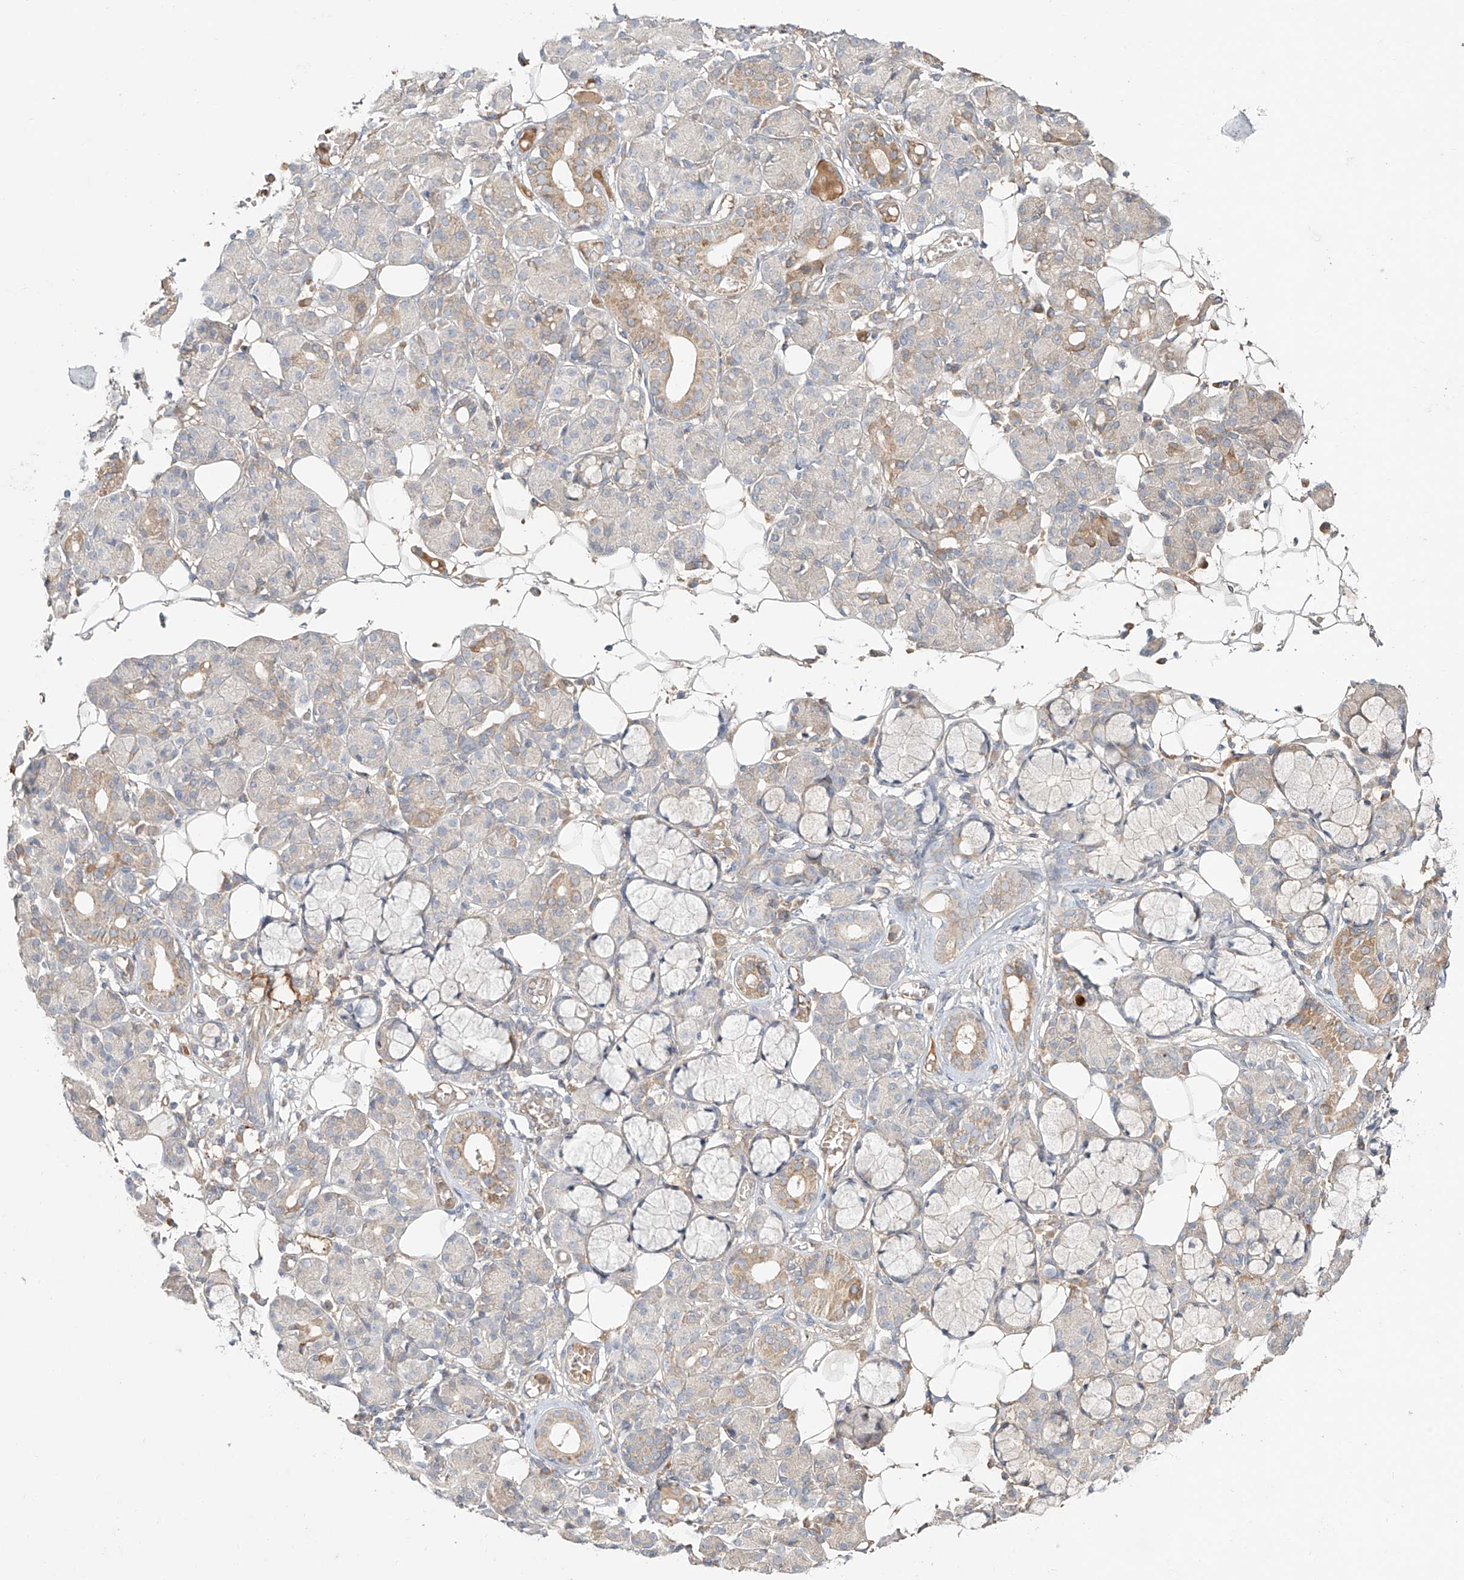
{"staining": {"intensity": "moderate", "quantity": "<25%", "location": "cytoplasmic/membranous"}, "tissue": "salivary gland", "cell_type": "Glandular cells", "image_type": "normal", "snomed": [{"axis": "morphology", "description": "Normal tissue, NOS"}, {"axis": "topography", "description": "Salivary gland"}], "caption": "Protein analysis of benign salivary gland reveals moderate cytoplasmic/membranous positivity in about <25% of glandular cells.", "gene": "ERO1A", "patient": {"sex": "male", "age": 63}}